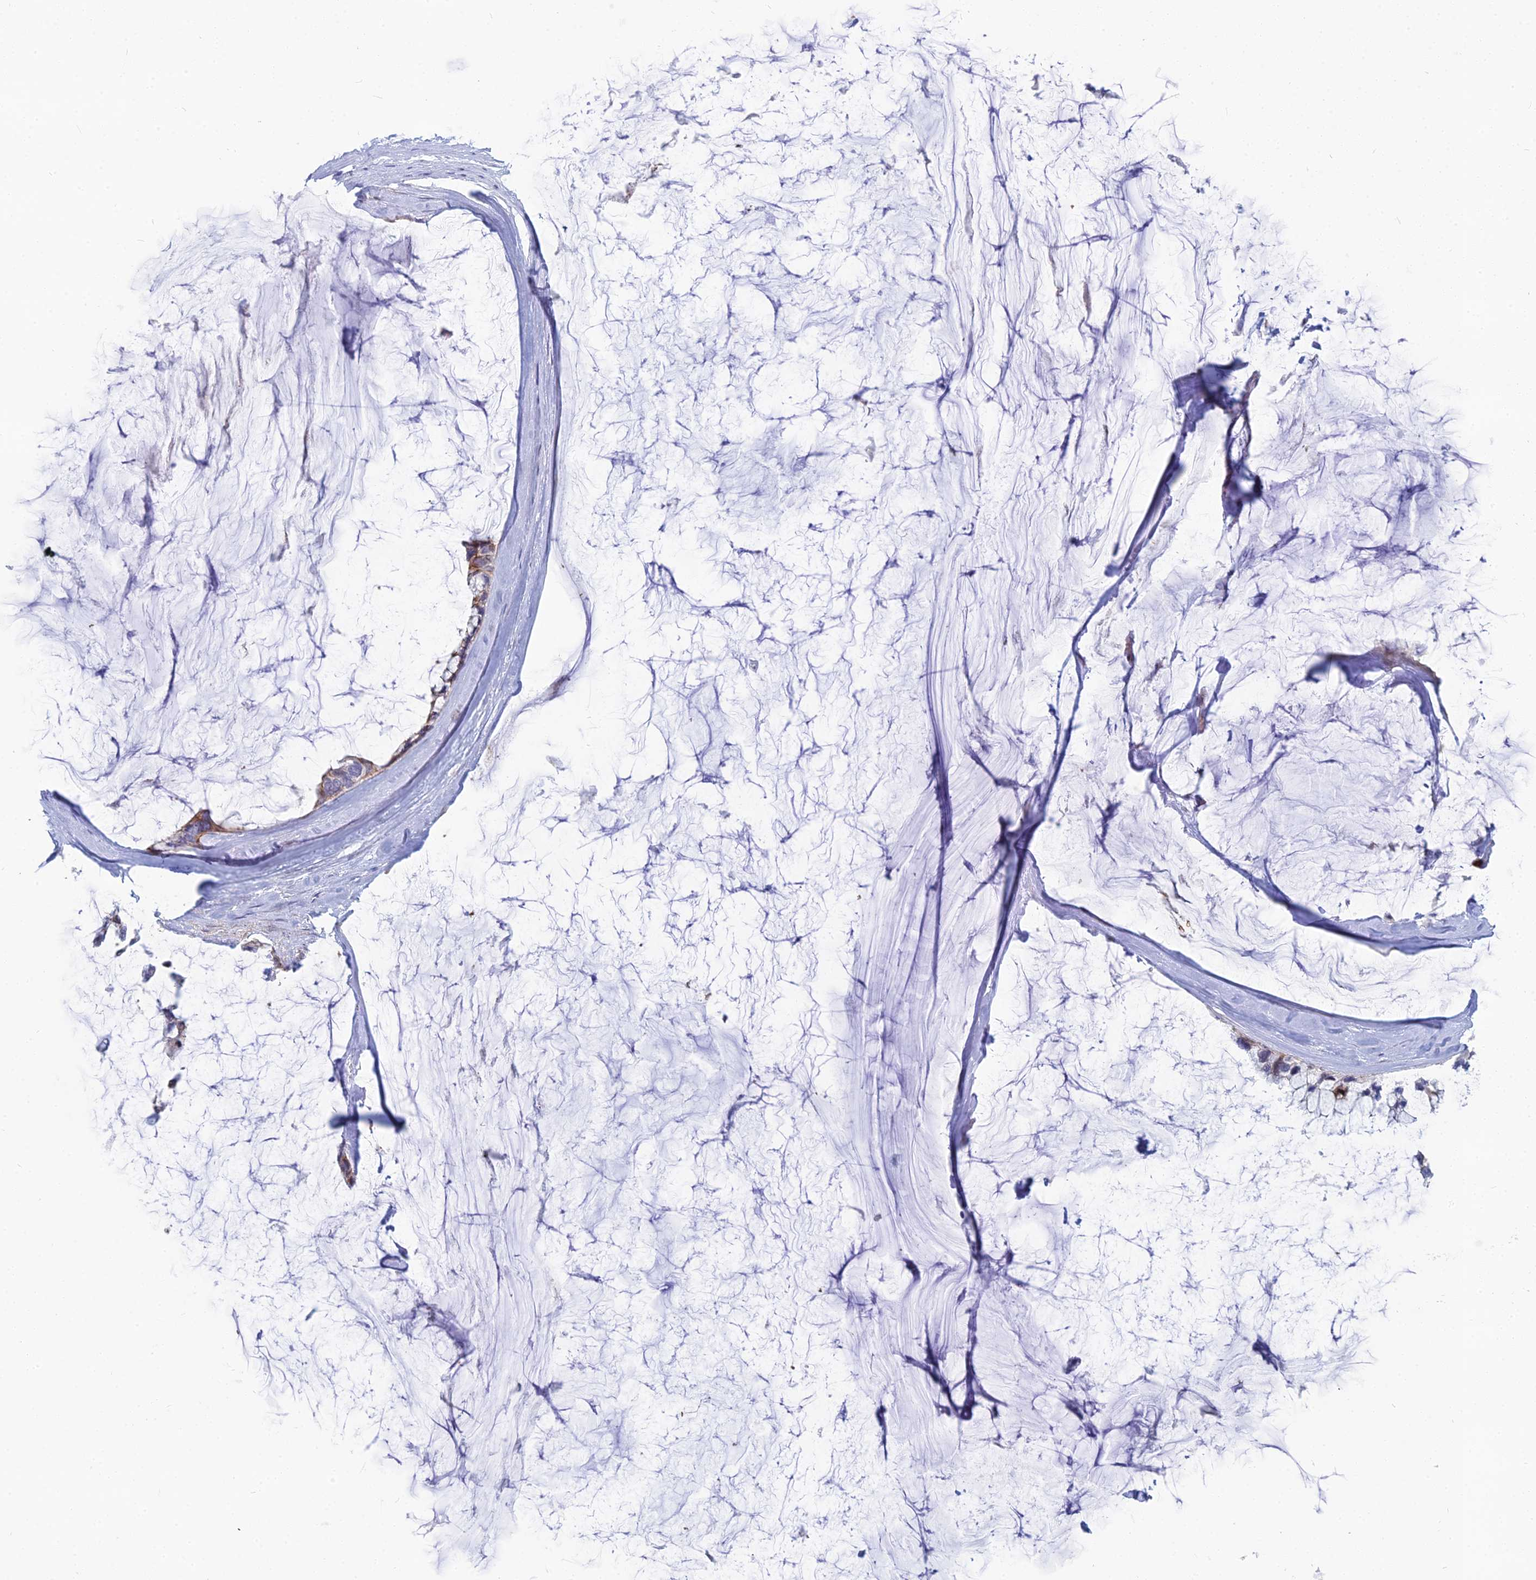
{"staining": {"intensity": "moderate", "quantity": "<25%", "location": "cytoplasmic/membranous"}, "tissue": "ovarian cancer", "cell_type": "Tumor cells", "image_type": "cancer", "snomed": [{"axis": "morphology", "description": "Cystadenocarcinoma, mucinous, NOS"}, {"axis": "topography", "description": "Ovary"}], "caption": "Ovarian mucinous cystadenocarcinoma stained with immunohistochemistry demonstrates moderate cytoplasmic/membranous expression in approximately <25% of tumor cells.", "gene": "NUSAP1", "patient": {"sex": "female", "age": 39}}